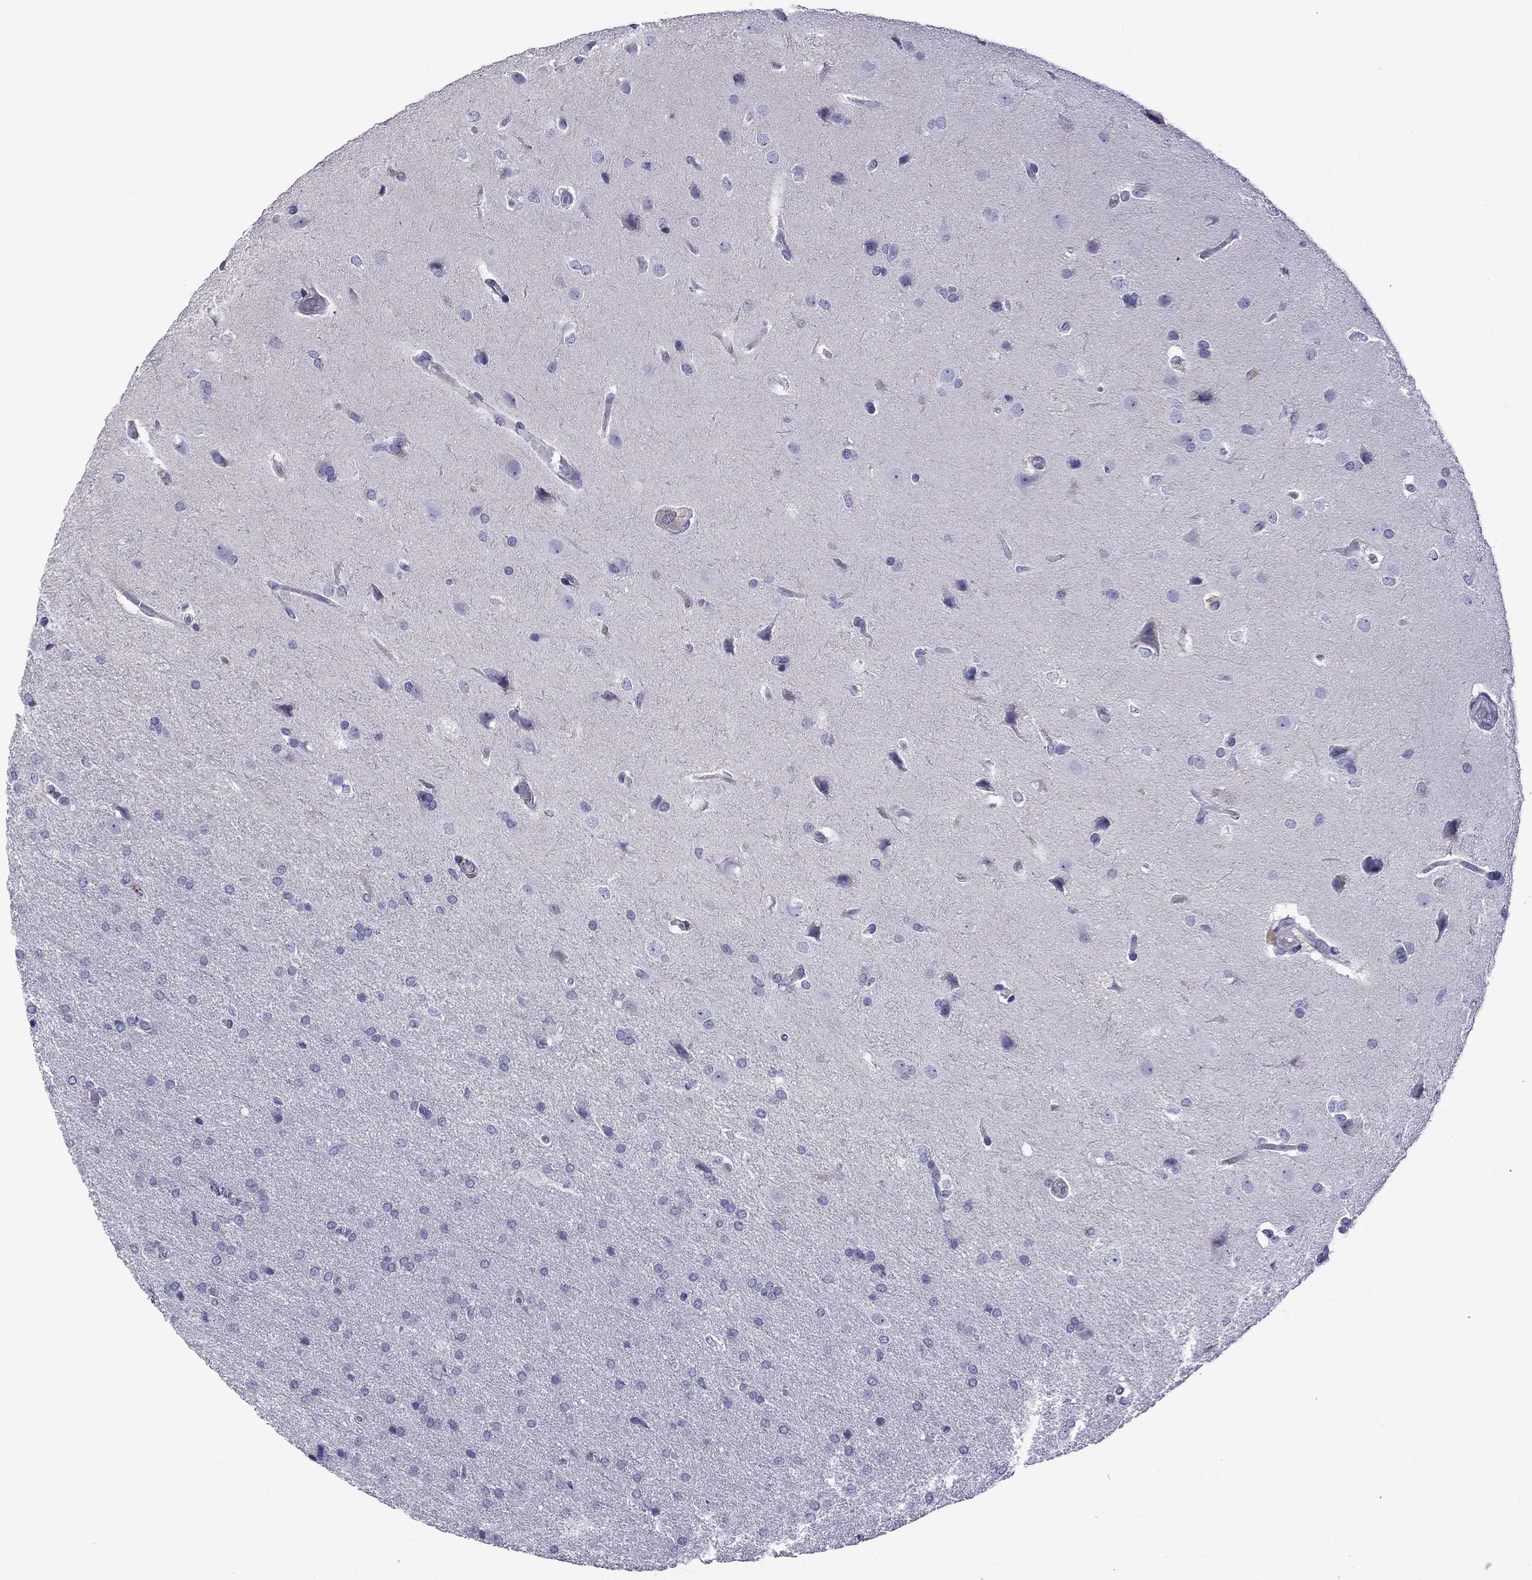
{"staining": {"intensity": "negative", "quantity": "none", "location": "none"}, "tissue": "glioma", "cell_type": "Tumor cells", "image_type": "cancer", "snomed": [{"axis": "morphology", "description": "Glioma, malignant, Low grade"}, {"axis": "topography", "description": "Brain"}], "caption": "High magnification brightfield microscopy of malignant glioma (low-grade) stained with DAB (brown) and counterstained with hematoxylin (blue): tumor cells show no significant positivity.", "gene": "STAR", "patient": {"sex": "female", "age": 32}}